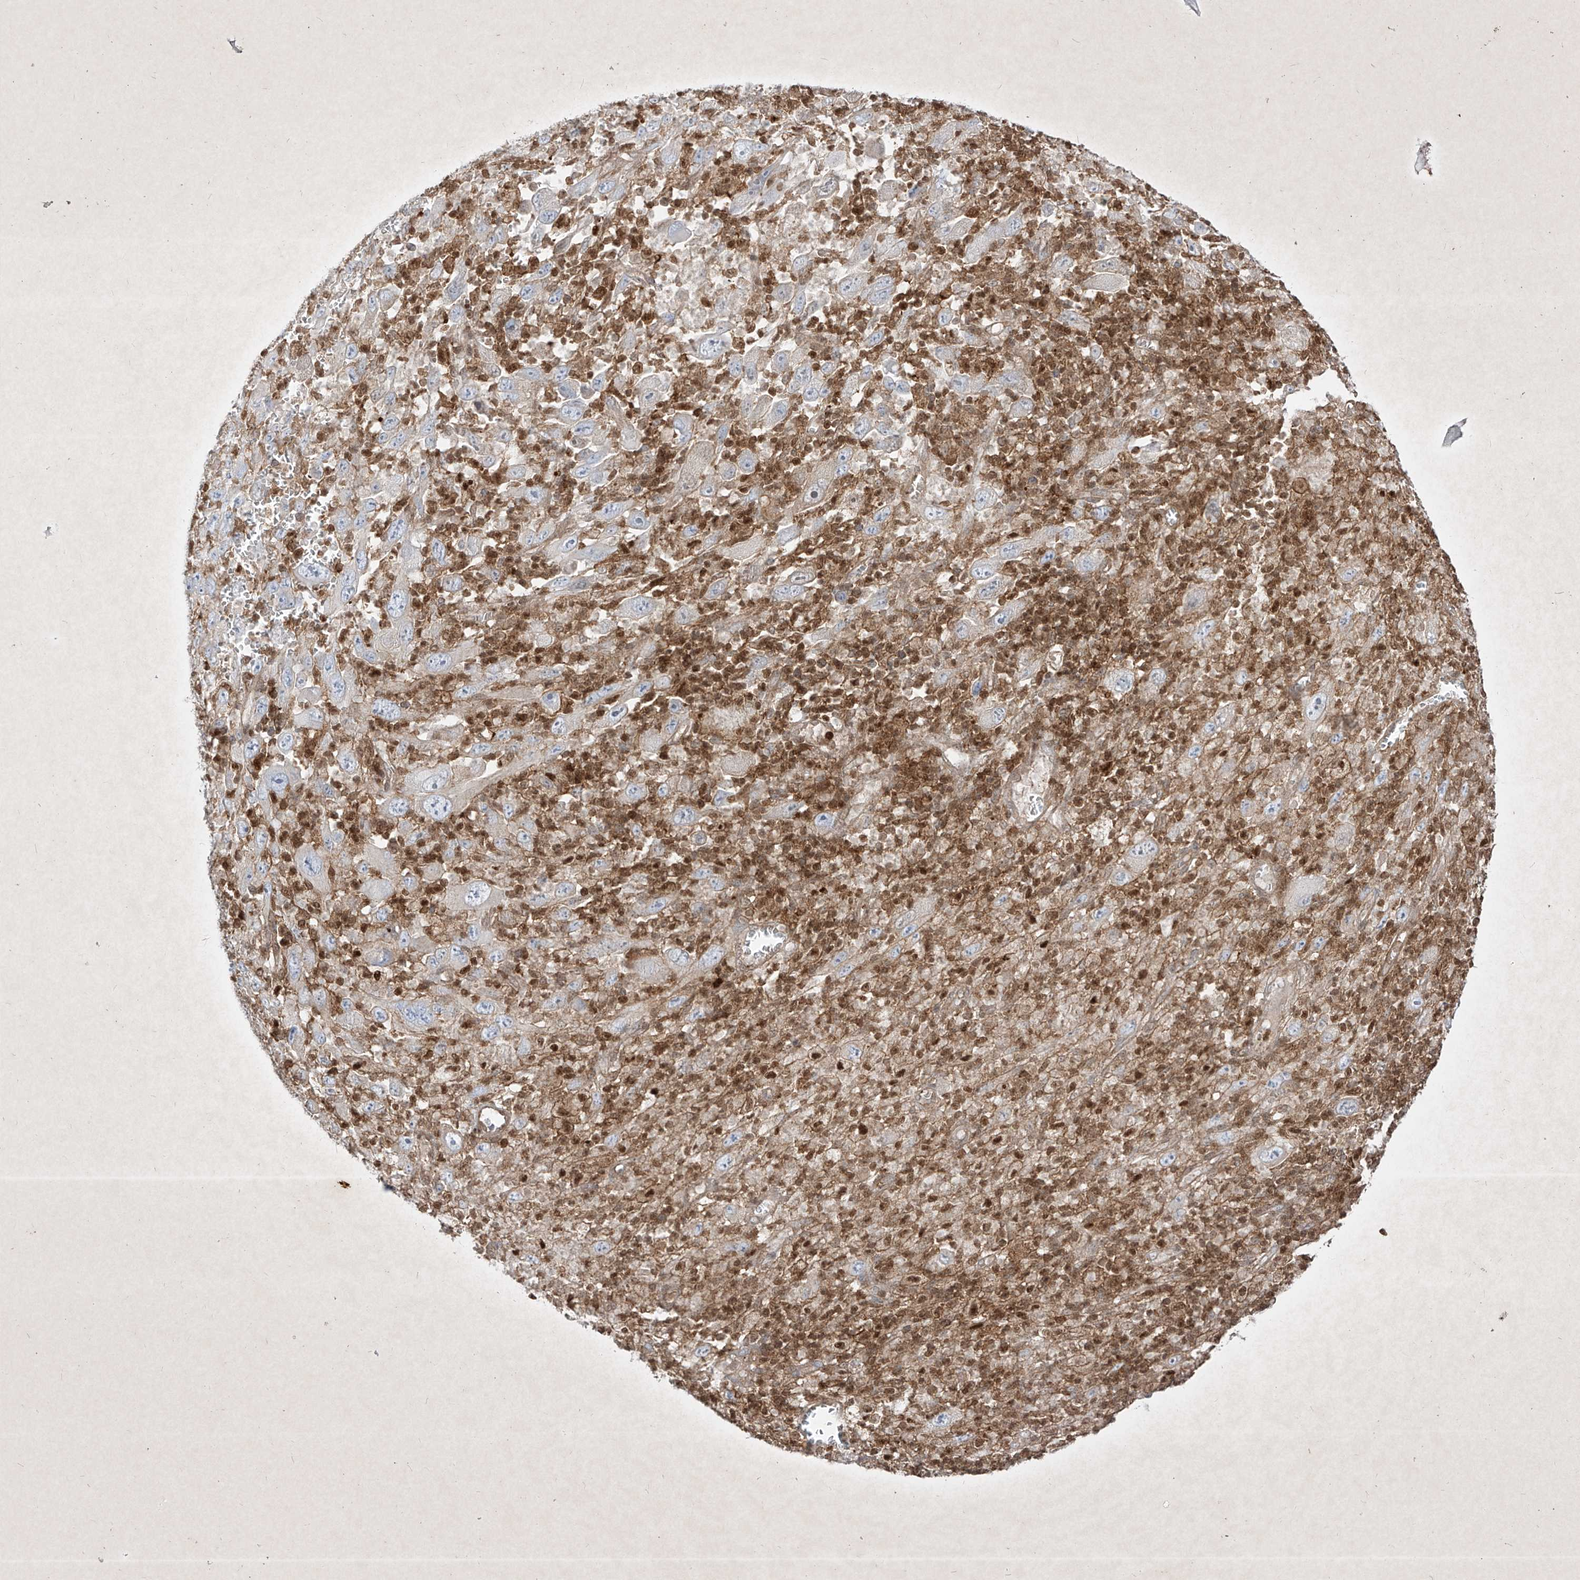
{"staining": {"intensity": "negative", "quantity": "none", "location": "none"}, "tissue": "melanoma", "cell_type": "Tumor cells", "image_type": "cancer", "snomed": [{"axis": "morphology", "description": "Malignant melanoma, Metastatic site"}, {"axis": "topography", "description": "Skin"}], "caption": "Photomicrograph shows no significant protein positivity in tumor cells of melanoma.", "gene": "PSMB10", "patient": {"sex": "female", "age": 56}}